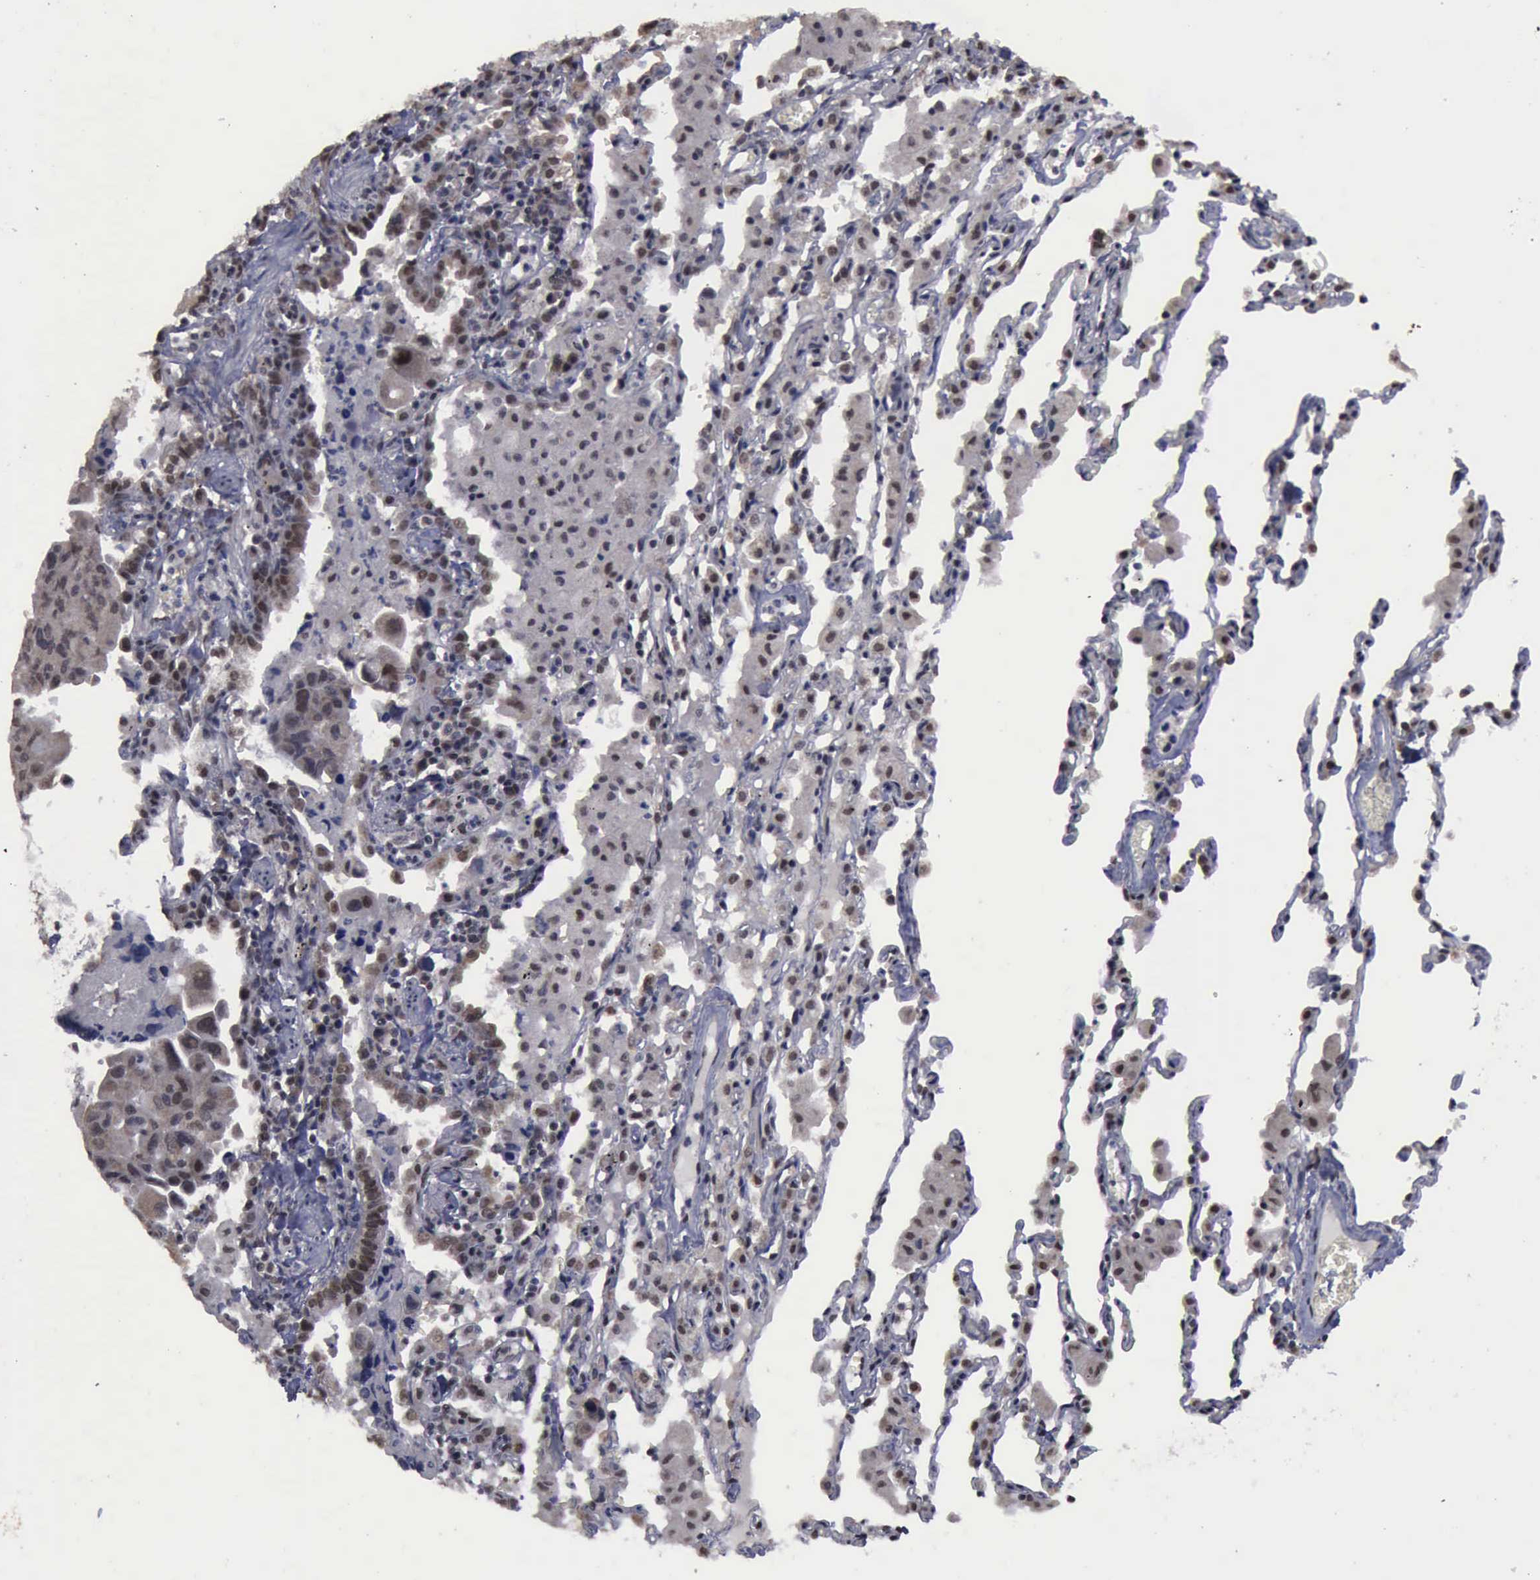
{"staining": {"intensity": "weak", "quantity": "25%-75%", "location": "cytoplasmic/membranous,nuclear"}, "tissue": "lung cancer", "cell_type": "Tumor cells", "image_type": "cancer", "snomed": [{"axis": "morphology", "description": "Adenocarcinoma, NOS"}, {"axis": "topography", "description": "Lung"}], "caption": "This photomicrograph demonstrates lung cancer (adenocarcinoma) stained with immunohistochemistry to label a protein in brown. The cytoplasmic/membranous and nuclear of tumor cells show weak positivity for the protein. Nuclei are counter-stained blue.", "gene": "RTCB", "patient": {"sex": "male", "age": 64}}